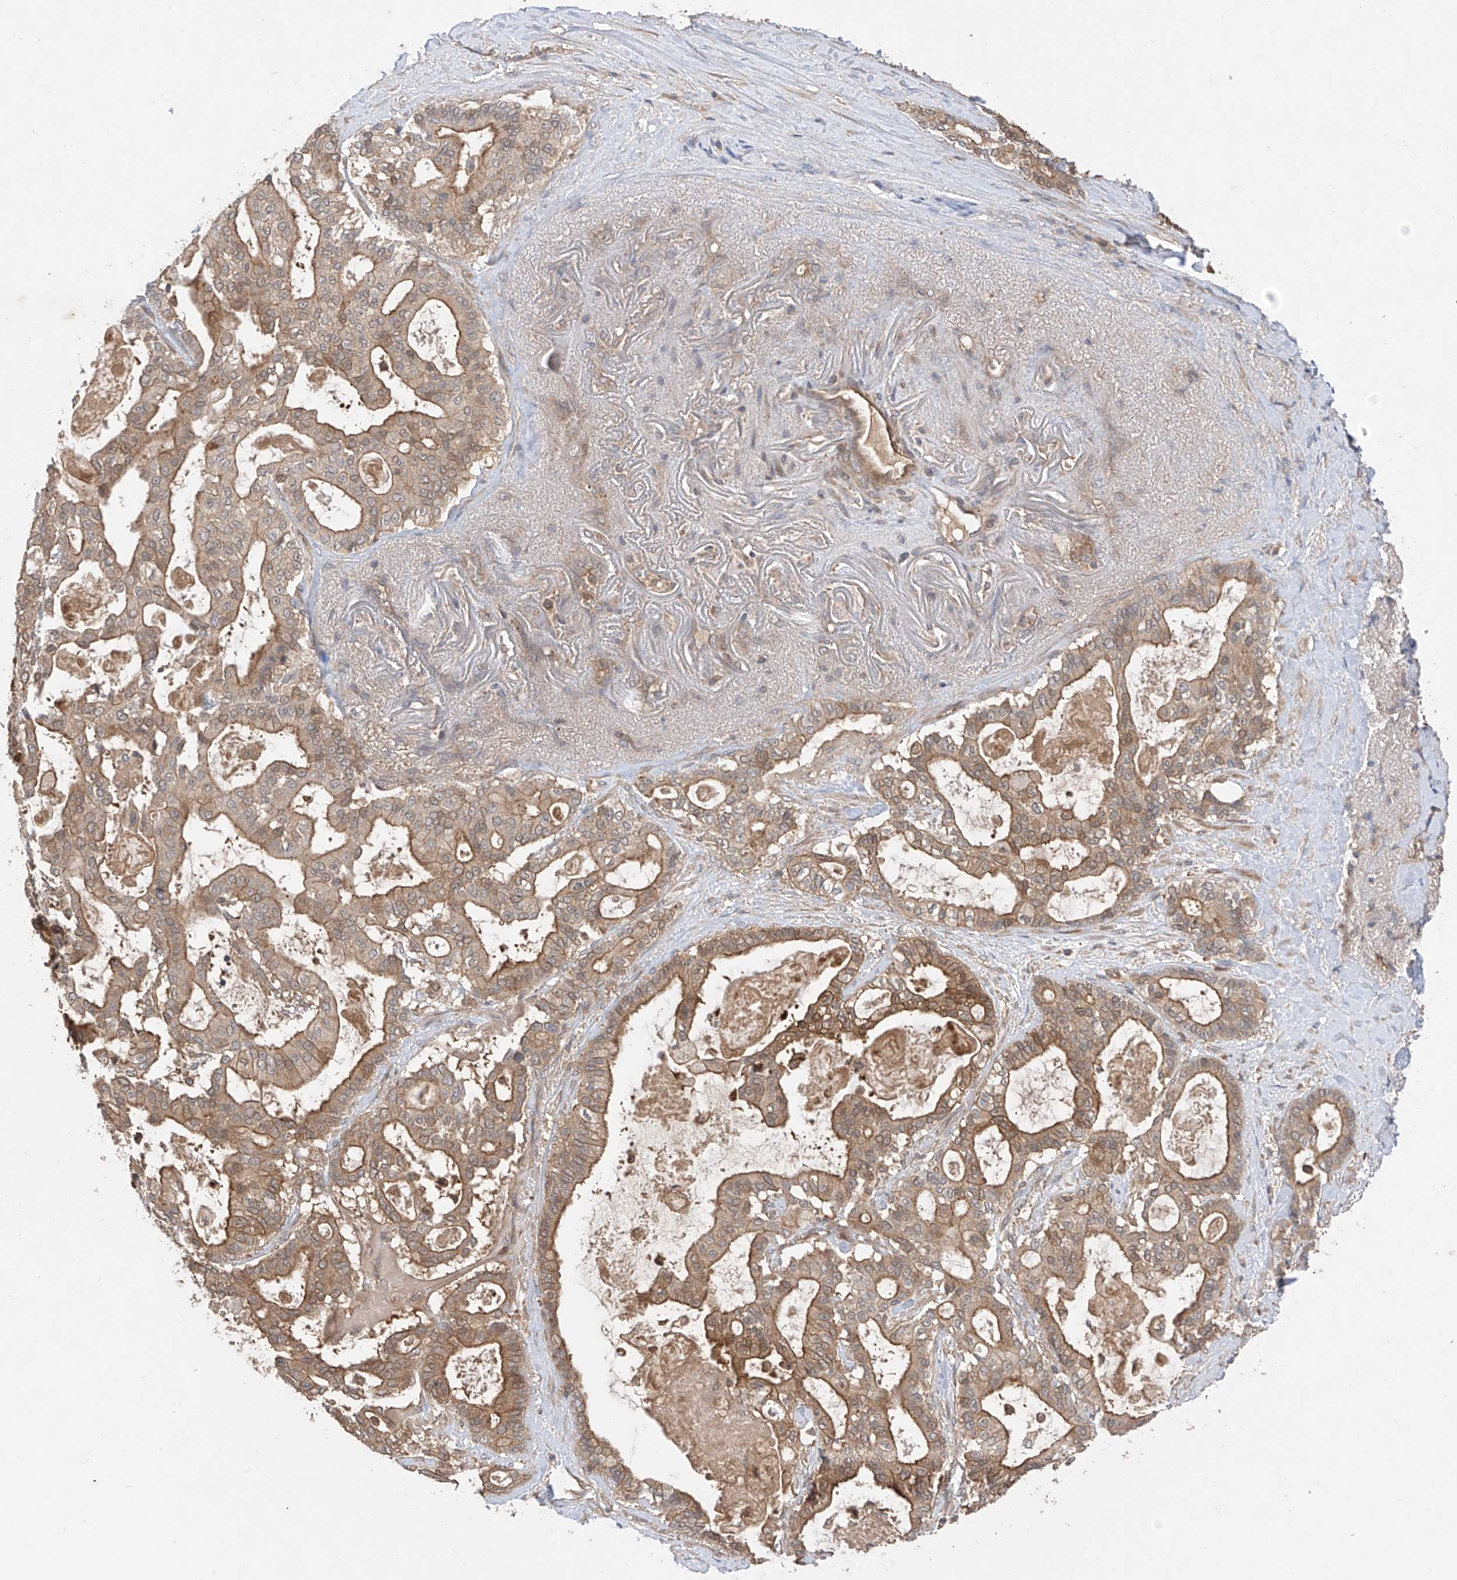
{"staining": {"intensity": "moderate", "quantity": ">75%", "location": "cytoplasmic/membranous"}, "tissue": "pancreatic cancer", "cell_type": "Tumor cells", "image_type": "cancer", "snomed": [{"axis": "morphology", "description": "Adenocarcinoma, NOS"}, {"axis": "topography", "description": "Pancreas"}], "caption": "Moderate cytoplasmic/membranous staining is present in approximately >75% of tumor cells in pancreatic cancer (adenocarcinoma).", "gene": "CACNA2D4", "patient": {"sex": "male", "age": 63}}